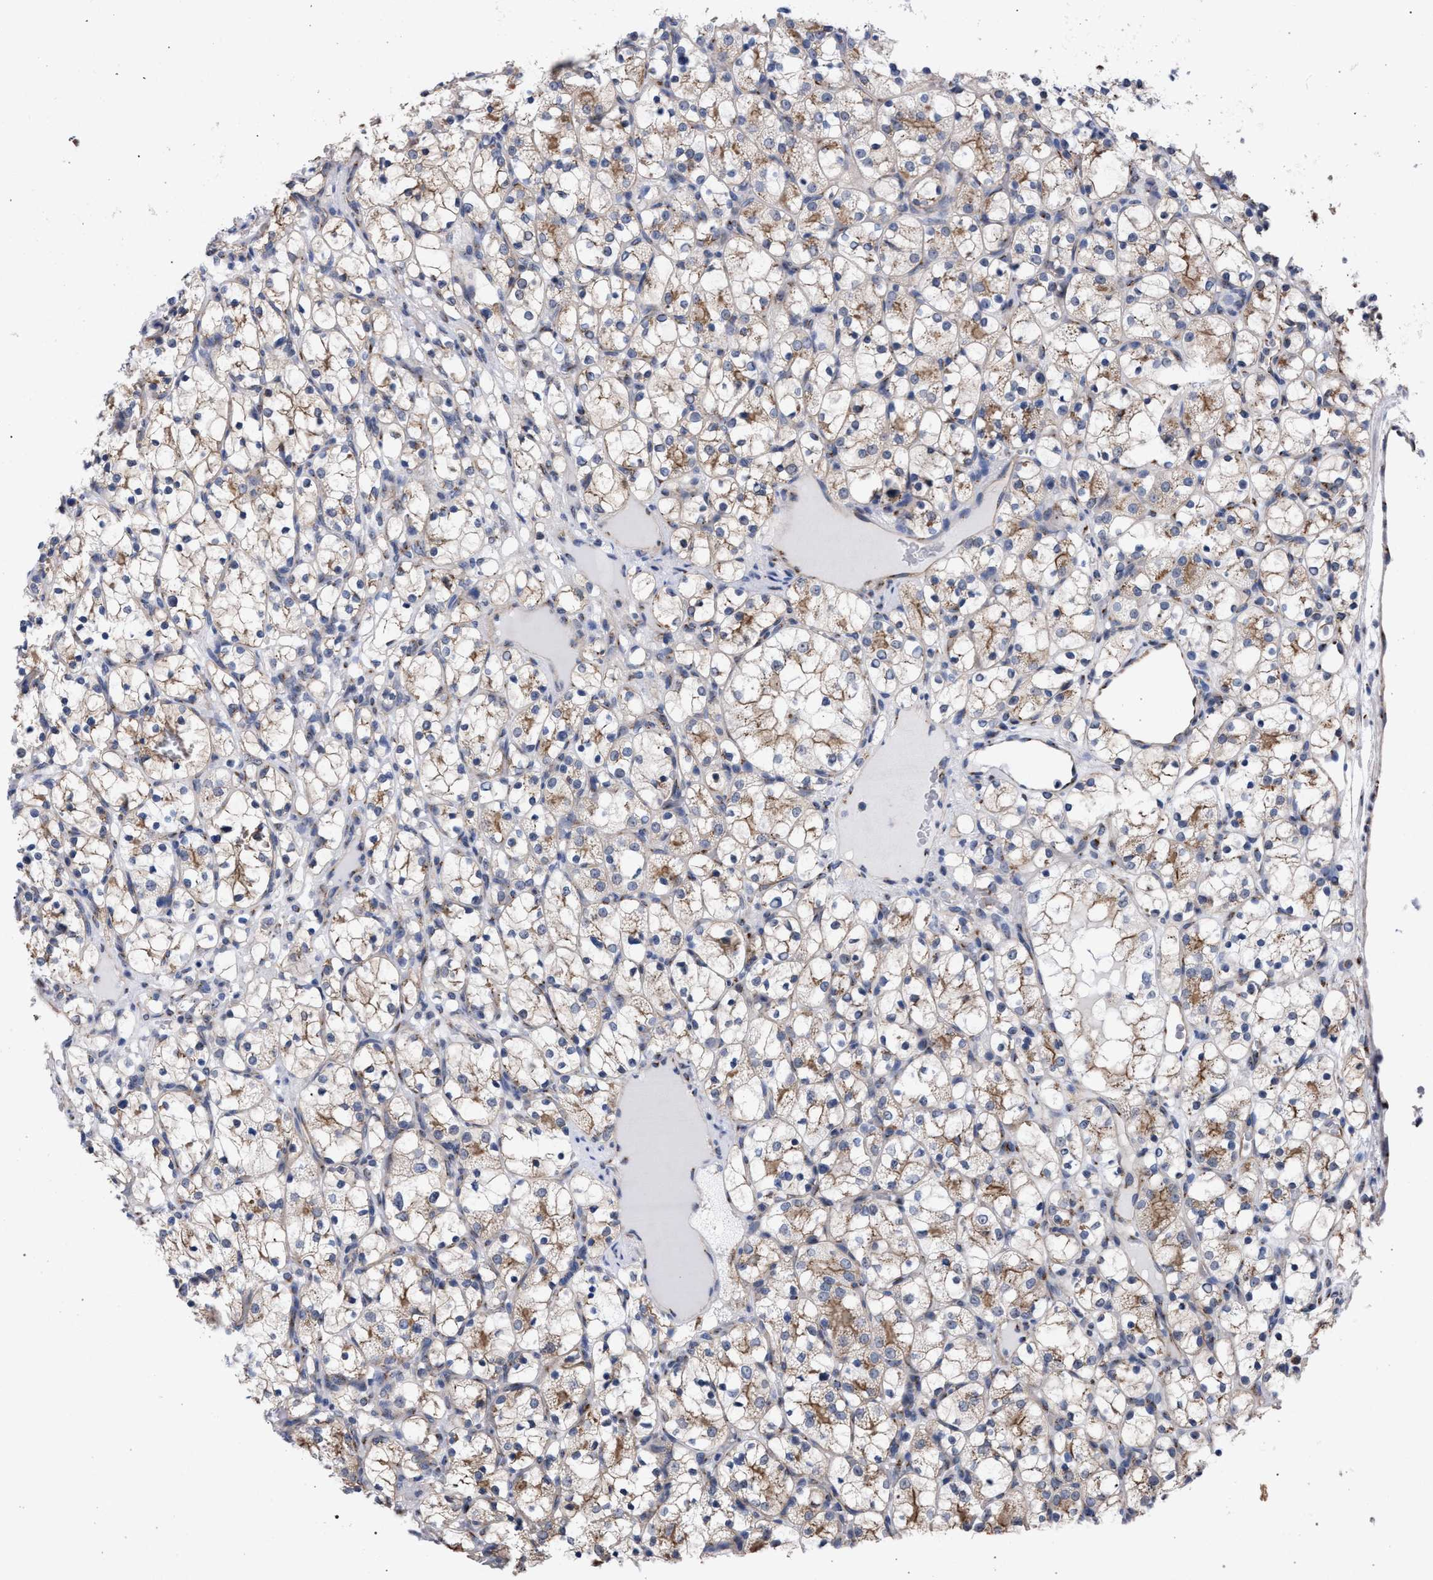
{"staining": {"intensity": "moderate", "quantity": "25%-75%", "location": "cytoplasmic/membranous"}, "tissue": "renal cancer", "cell_type": "Tumor cells", "image_type": "cancer", "snomed": [{"axis": "morphology", "description": "Adenocarcinoma, NOS"}, {"axis": "topography", "description": "Kidney"}], "caption": "Immunohistochemical staining of adenocarcinoma (renal) demonstrates medium levels of moderate cytoplasmic/membranous protein staining in approximately 25%-75% of tumor cells. (IHC, brightfield microscopy, high magnification).", "gene": "GOLGA2", "patient": {"sex": "female", "age": 69}}